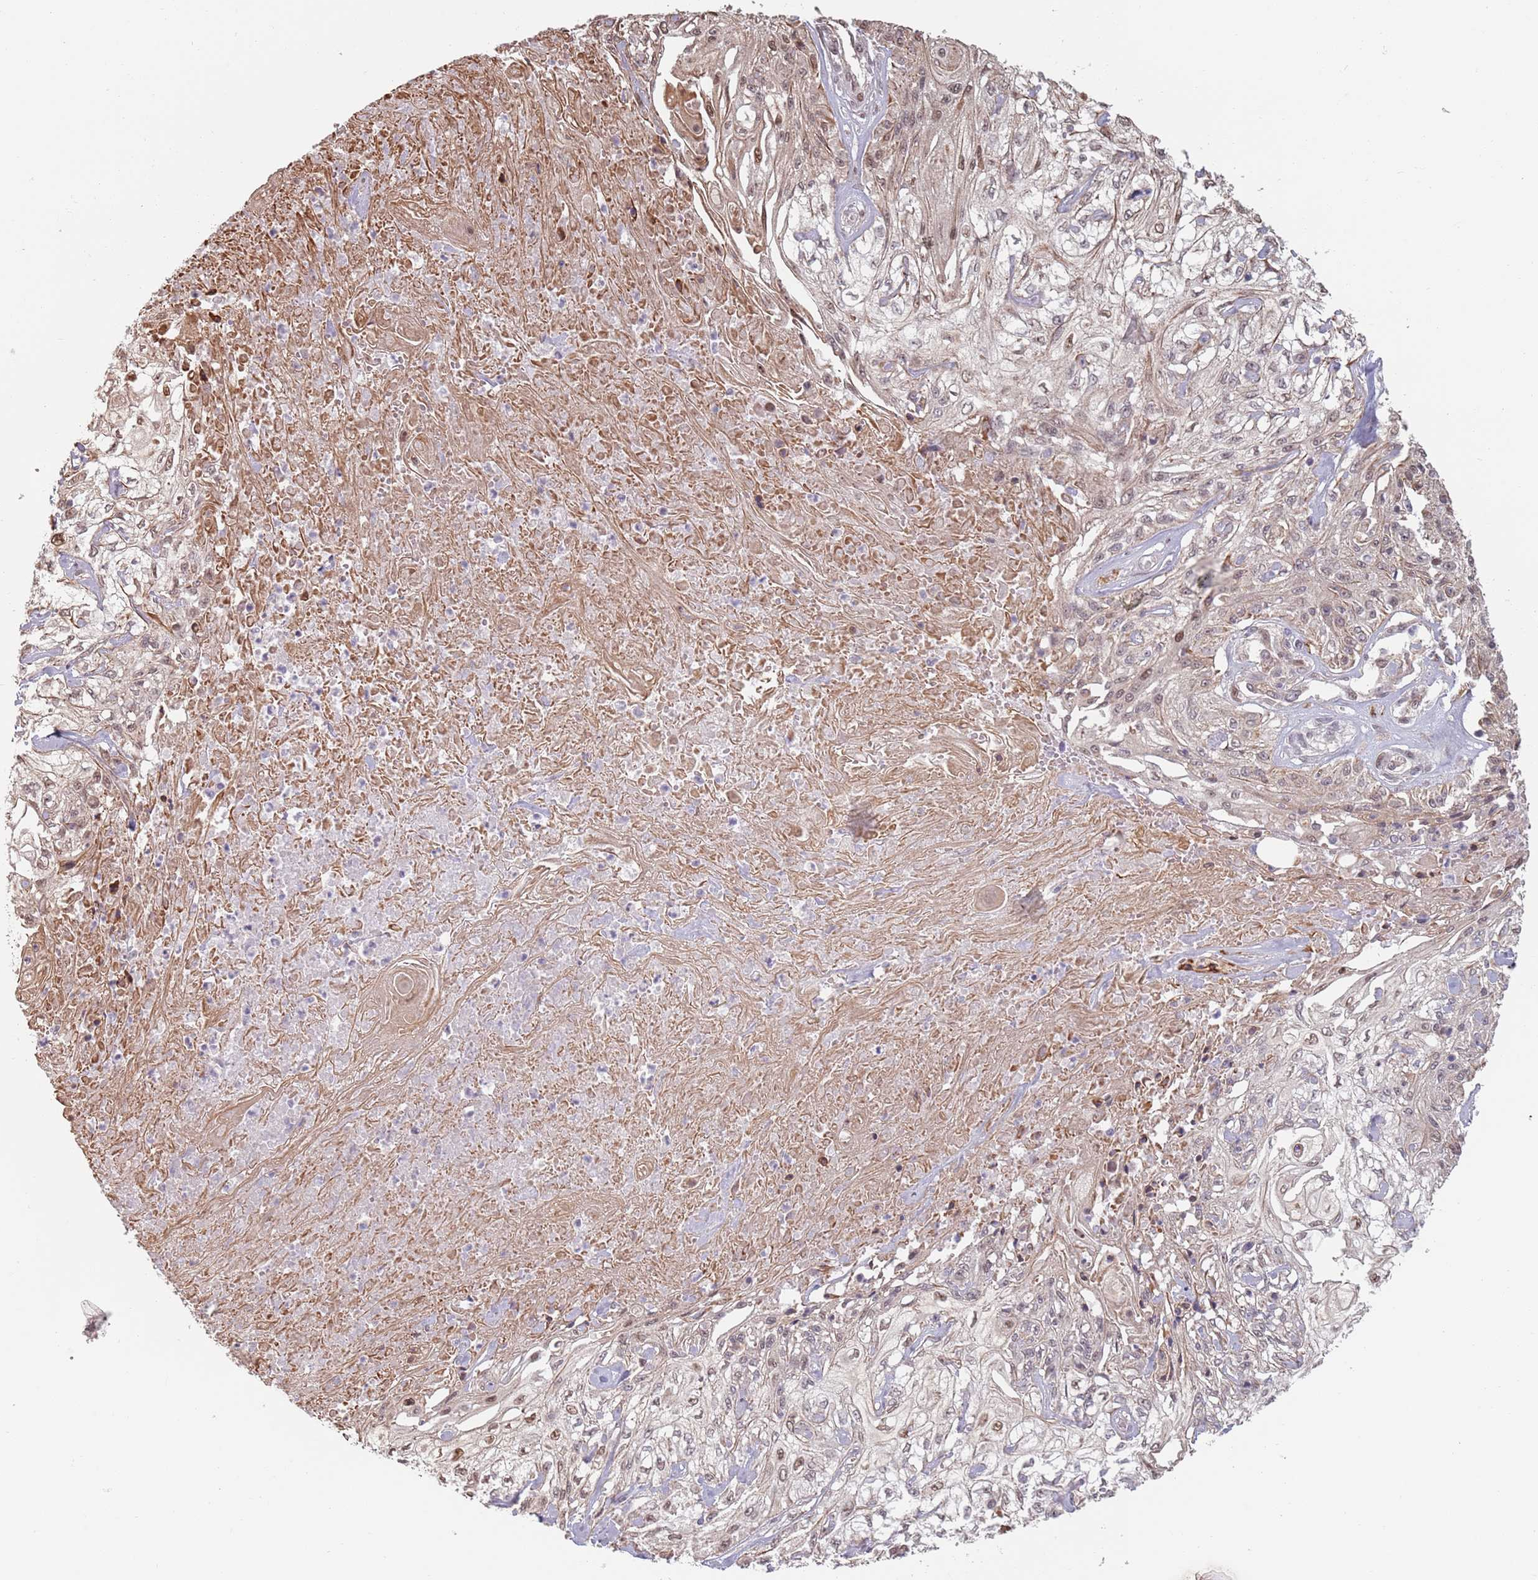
{"staining": {"intensity": "moderate", "quantity": "<25%", "location": "nuclear"}, "tissue": "skin cancer", "cell_type": "Tumor cells", "image_type": "cancer", "snomed": [{"axis": "morphology", "description": "Squamous cell carcinoma, NOS"}, {"axis": "morphology", "description": "Squamous cell carcinoma, metastatic, NOS"}, {"axis": "topography", "description": "Skin"}, {"axis": "topography", "description": "Lymph node"}], "caption": "Immunohistochemical staining of metastatic squamous cell carcinoma (skin) shows moderate nuclear protein staining in about <25% of tumor cells.", "gene": "PLSCR5", "patient": {"sex": "male", "age": 75}}